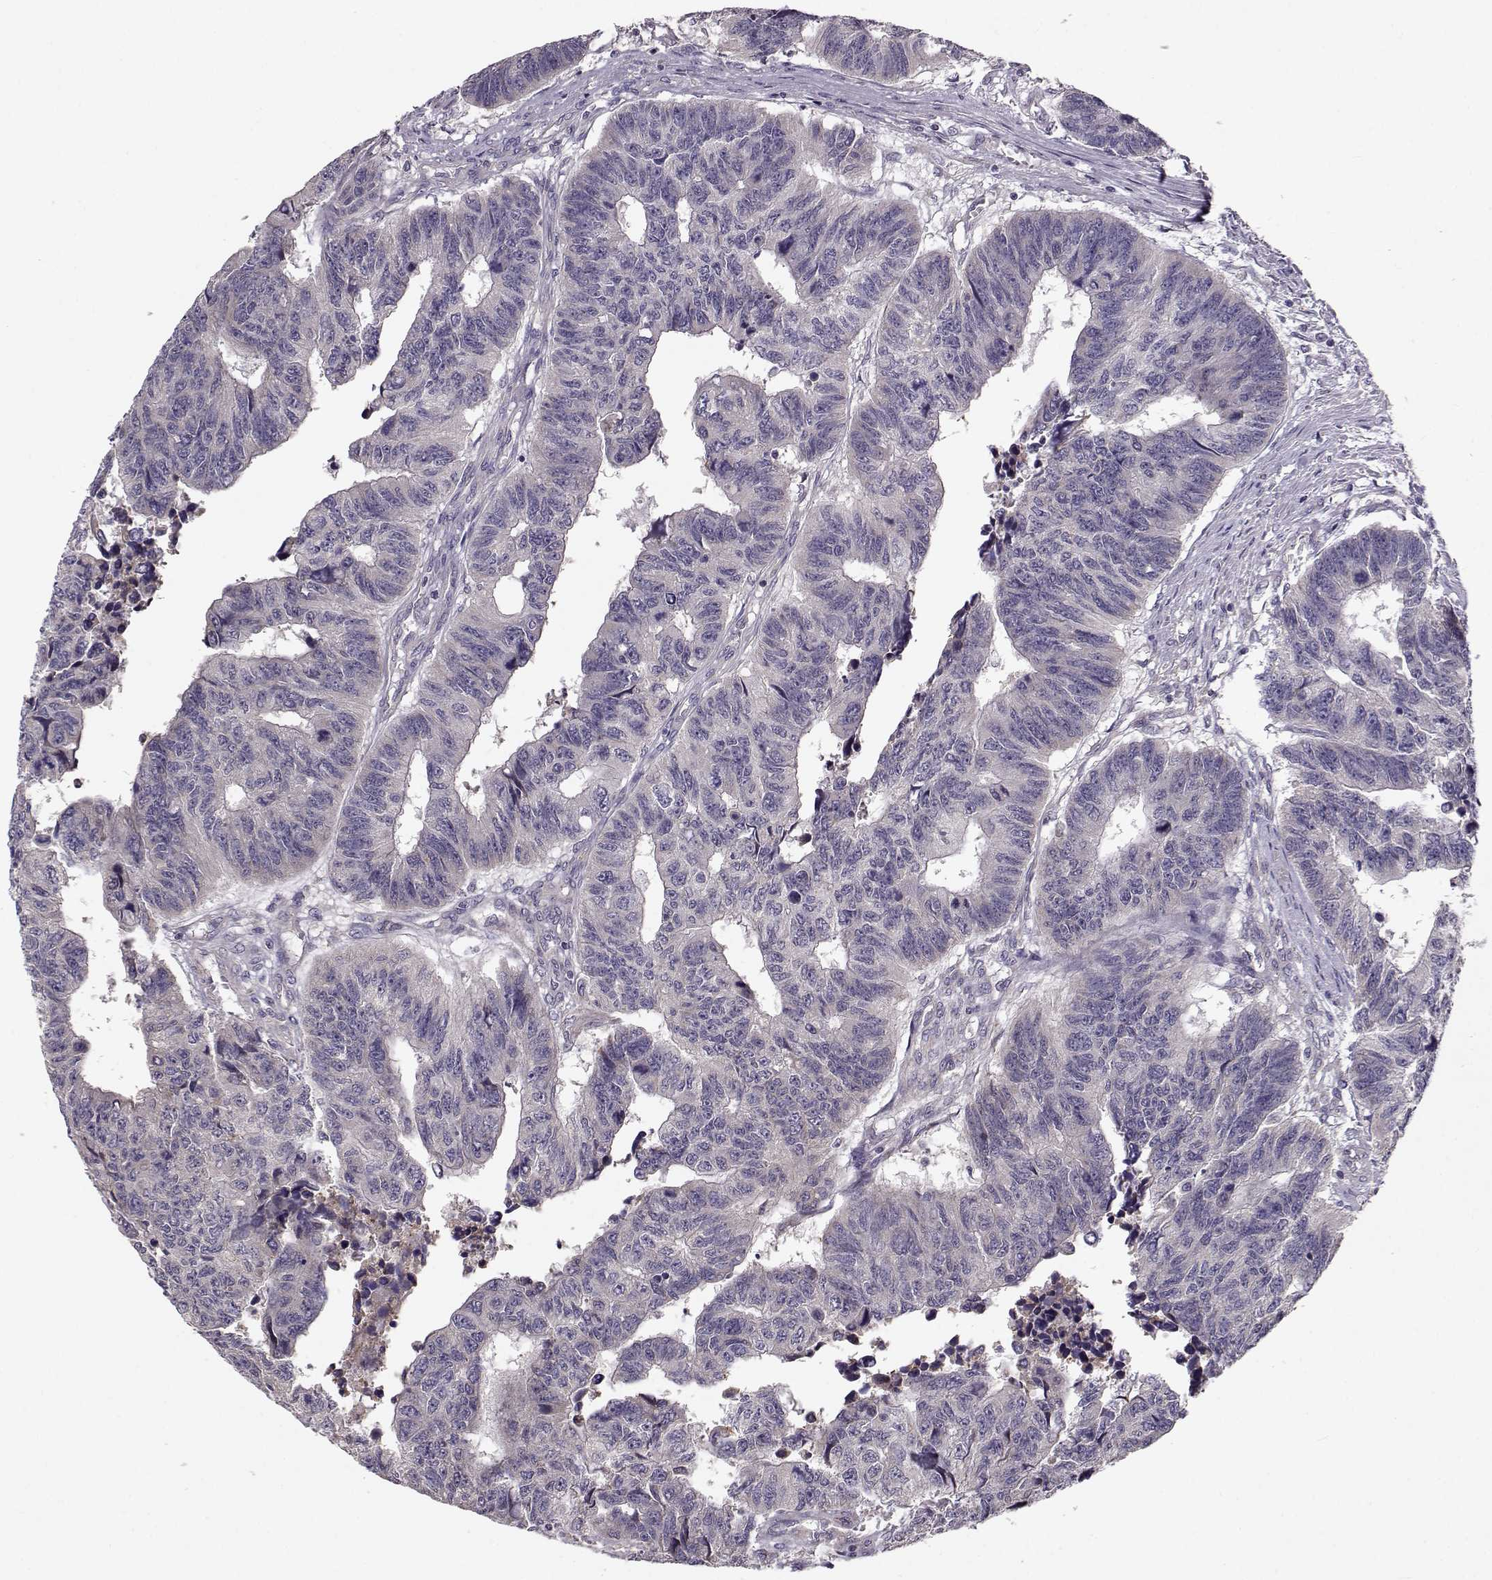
{"staining": {"intensity": "negative", "quantity": "none", "location": "none"}, "tissue": "colorectal cancer", "cell_type": "Tumor cells", "image_type": "cancer", "snomed": [{"axis": "morphology", "description": "Adenocarcinoma, NOS"}, {"axis": "topography", "description": "Rectum"}], "caption": "This is an immunohistochemistry photomicrograph of human colorectal cancer (adenocarcinoma). There is no staining in tumor cells.", "gene": "ENTPD8", "patient": {"sex": "female", "age": 85}}